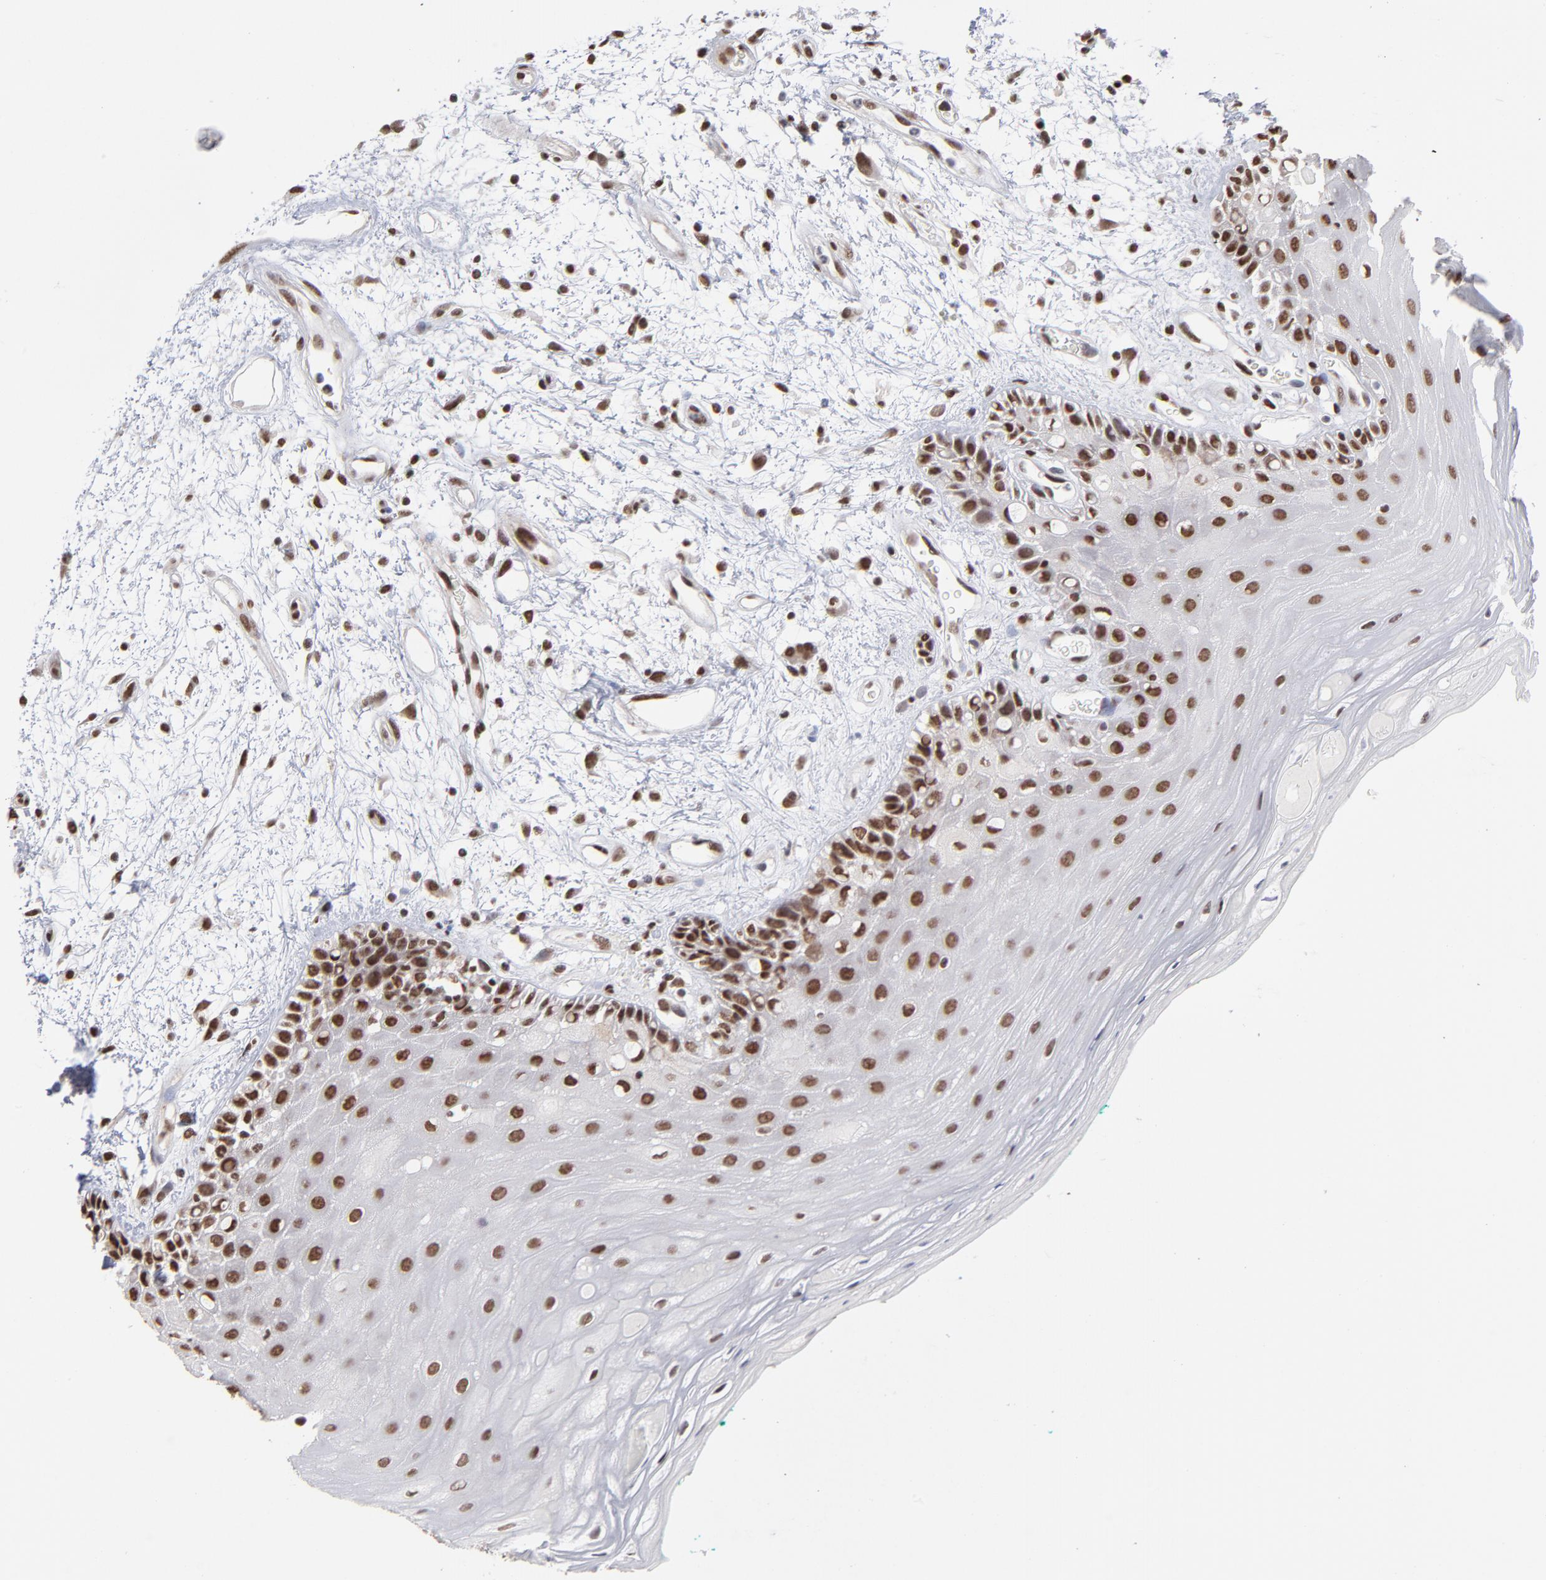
{"staining": {"intensity": "strong", "quantity": ">75%", "location": "nuclear"}, "tissue": "oral mucosa", "cell_type": "Squamous epithelial cells", "image_type": "normal", "snomed": [{"axis": "morphology", "description": "Normal tissue, NOS"}, {"axis": "morphology", "description": "Squamous cell carcinoma, NOS"}, {"axis": "topography", "description": "Skeletal muscle"}, {"axis": "topography", "description": "Oral tissue"}, {"axis": "topography", "description": "Head-Neck"}], "caption": "Immunohistochemistry (IHC) micrograph of unremarkable oral mucosa: human oral mucosa stained using immunohistochemistry (IHC) exhibits high levels of strong protein expression localized specifically in the nuclear of squamous epithelial cells, appearing as a nuclear brown color.", "gene": "ZNF3", "patient": {"sex": "female", "age": 84}}